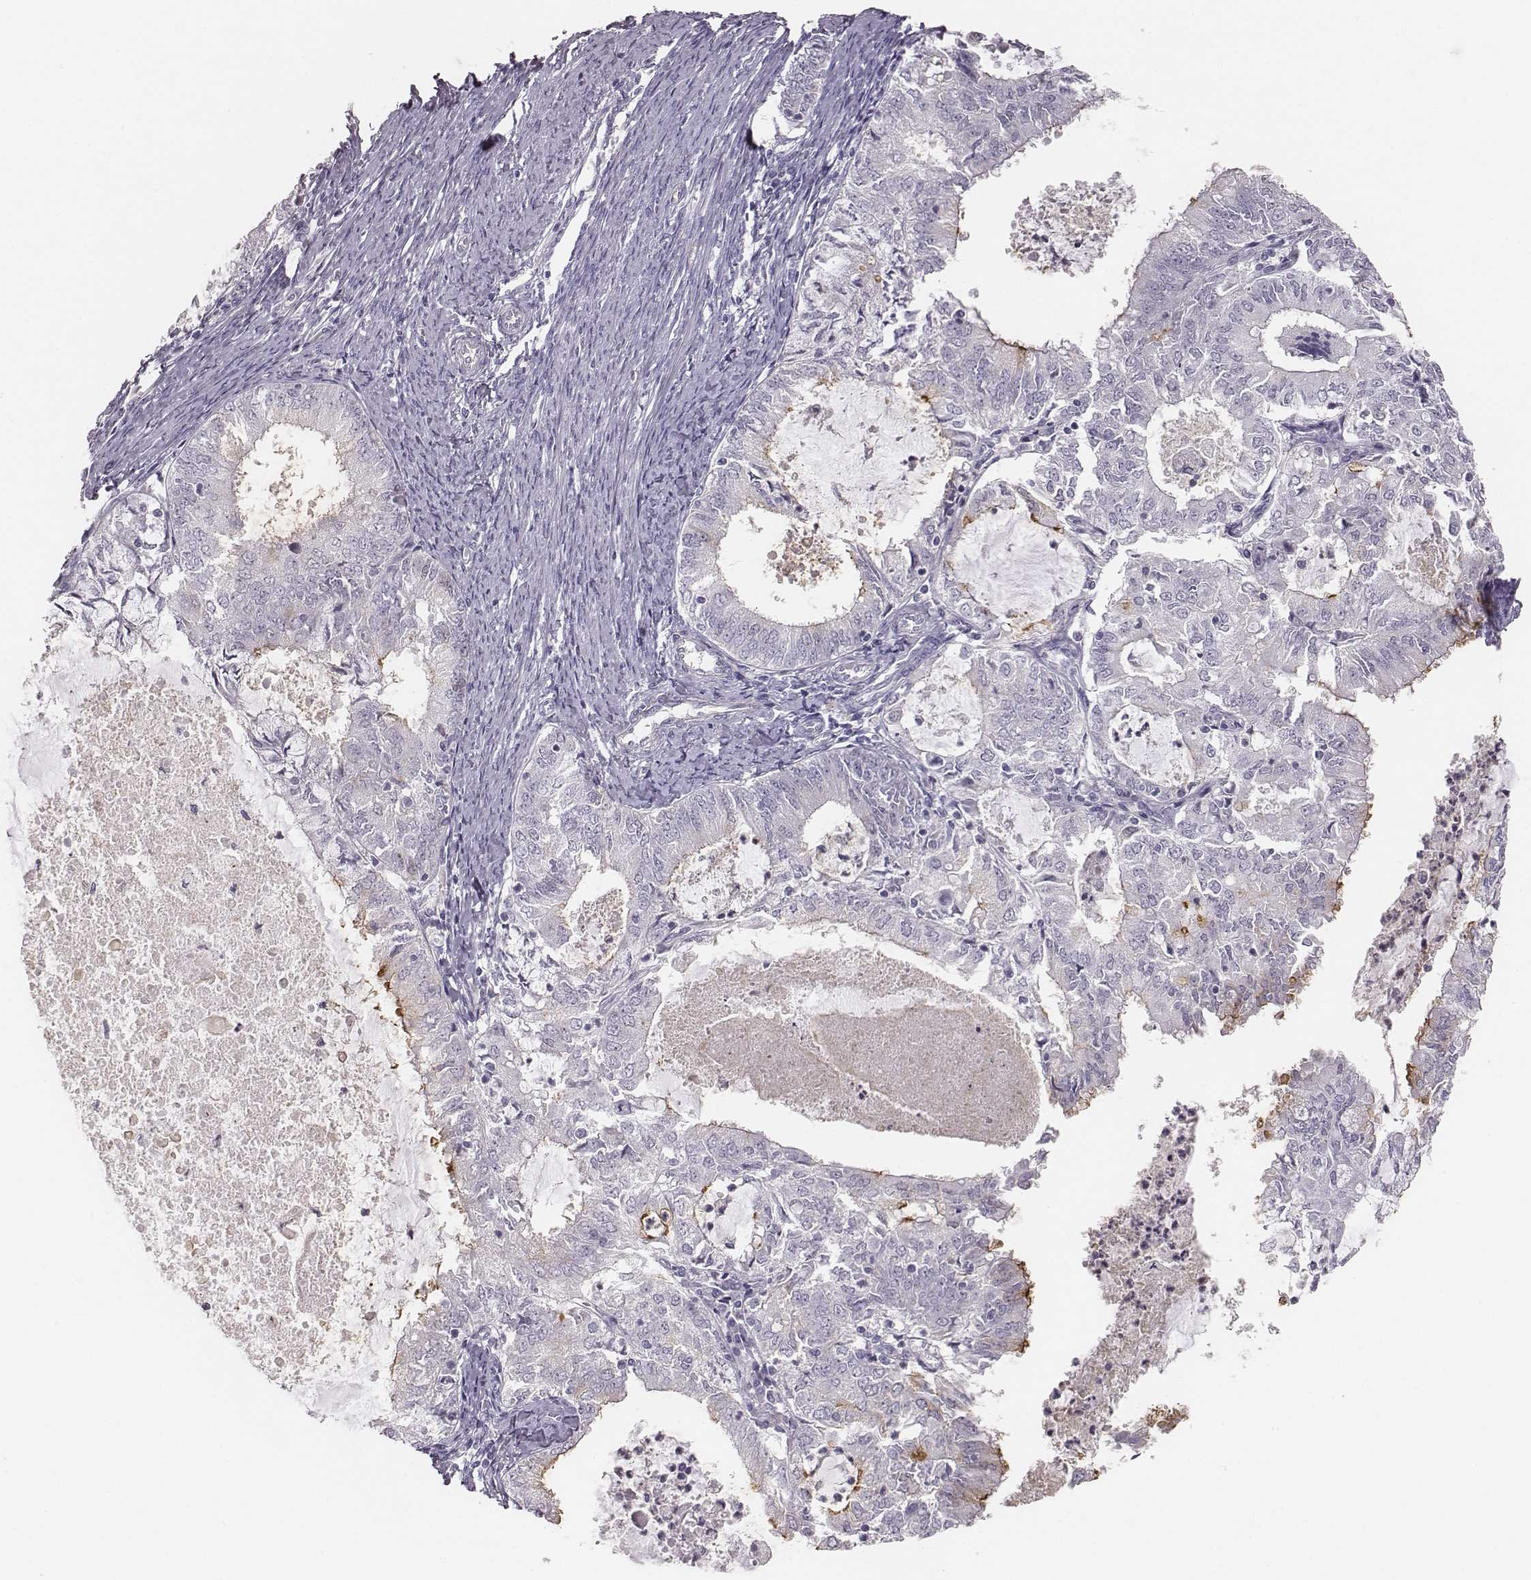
{"staining": {"intensity": "negative", "quantity": "none", "location": "none"}, "tissue": "endometrial cancer", "cell_type": "Tumor cells", "image_type": "cancer", "snomed": [{"axis": "morphology", "description": "Adenocarcinoma, NOS"}, {"axis": "topography", "description": "Endometrium"}], "caption": "Immunohistochemistry (IHC) histopathology image of neoplastic tissue: human endometrial adenocarcinoma stained with DAB displays no significant protein staining in tumor cells.", "gene": "PBK", "patient": {"sex": "female", "age": 57}}